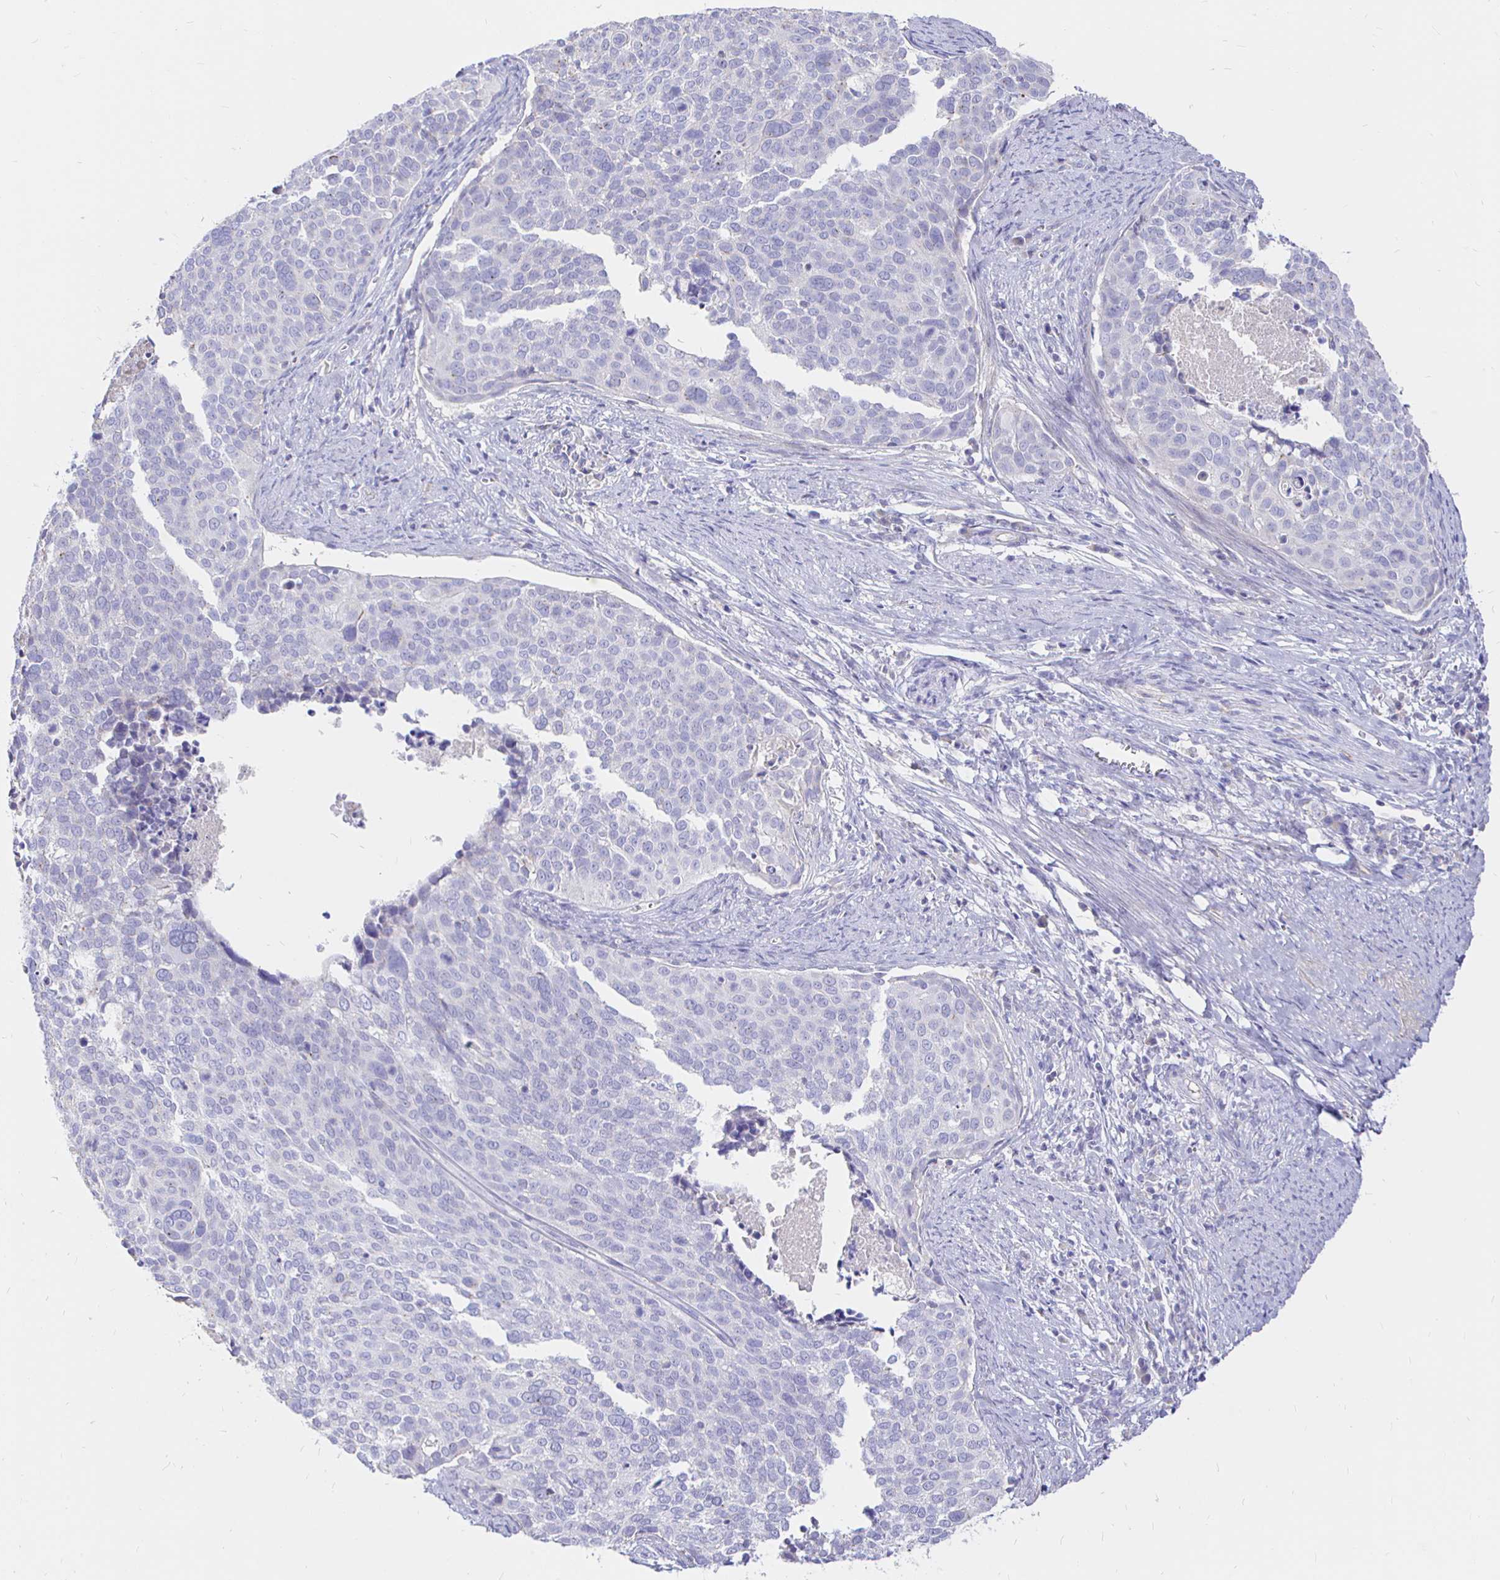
{"staining": {"intensity": "negative", "quantity": "none", "location": "none"}, "tissue": "cervical cancer", "cell_type": "Tumor cells", "image_type": "cancer", "snomed": [{"axis": "morphology", "description": "Squamous cell carcinoma, NOS"}, {"axis": "topography", "description": "Cervix"}], "caption": "Immunohistochemistry histopathology image of human cervical cancer (squamous cell carcinoma) stained for a protein (brown), which displays no staining in tumor cells.", "gene": "NECAB1", "patient": {"sex": "female", "age": 39}}